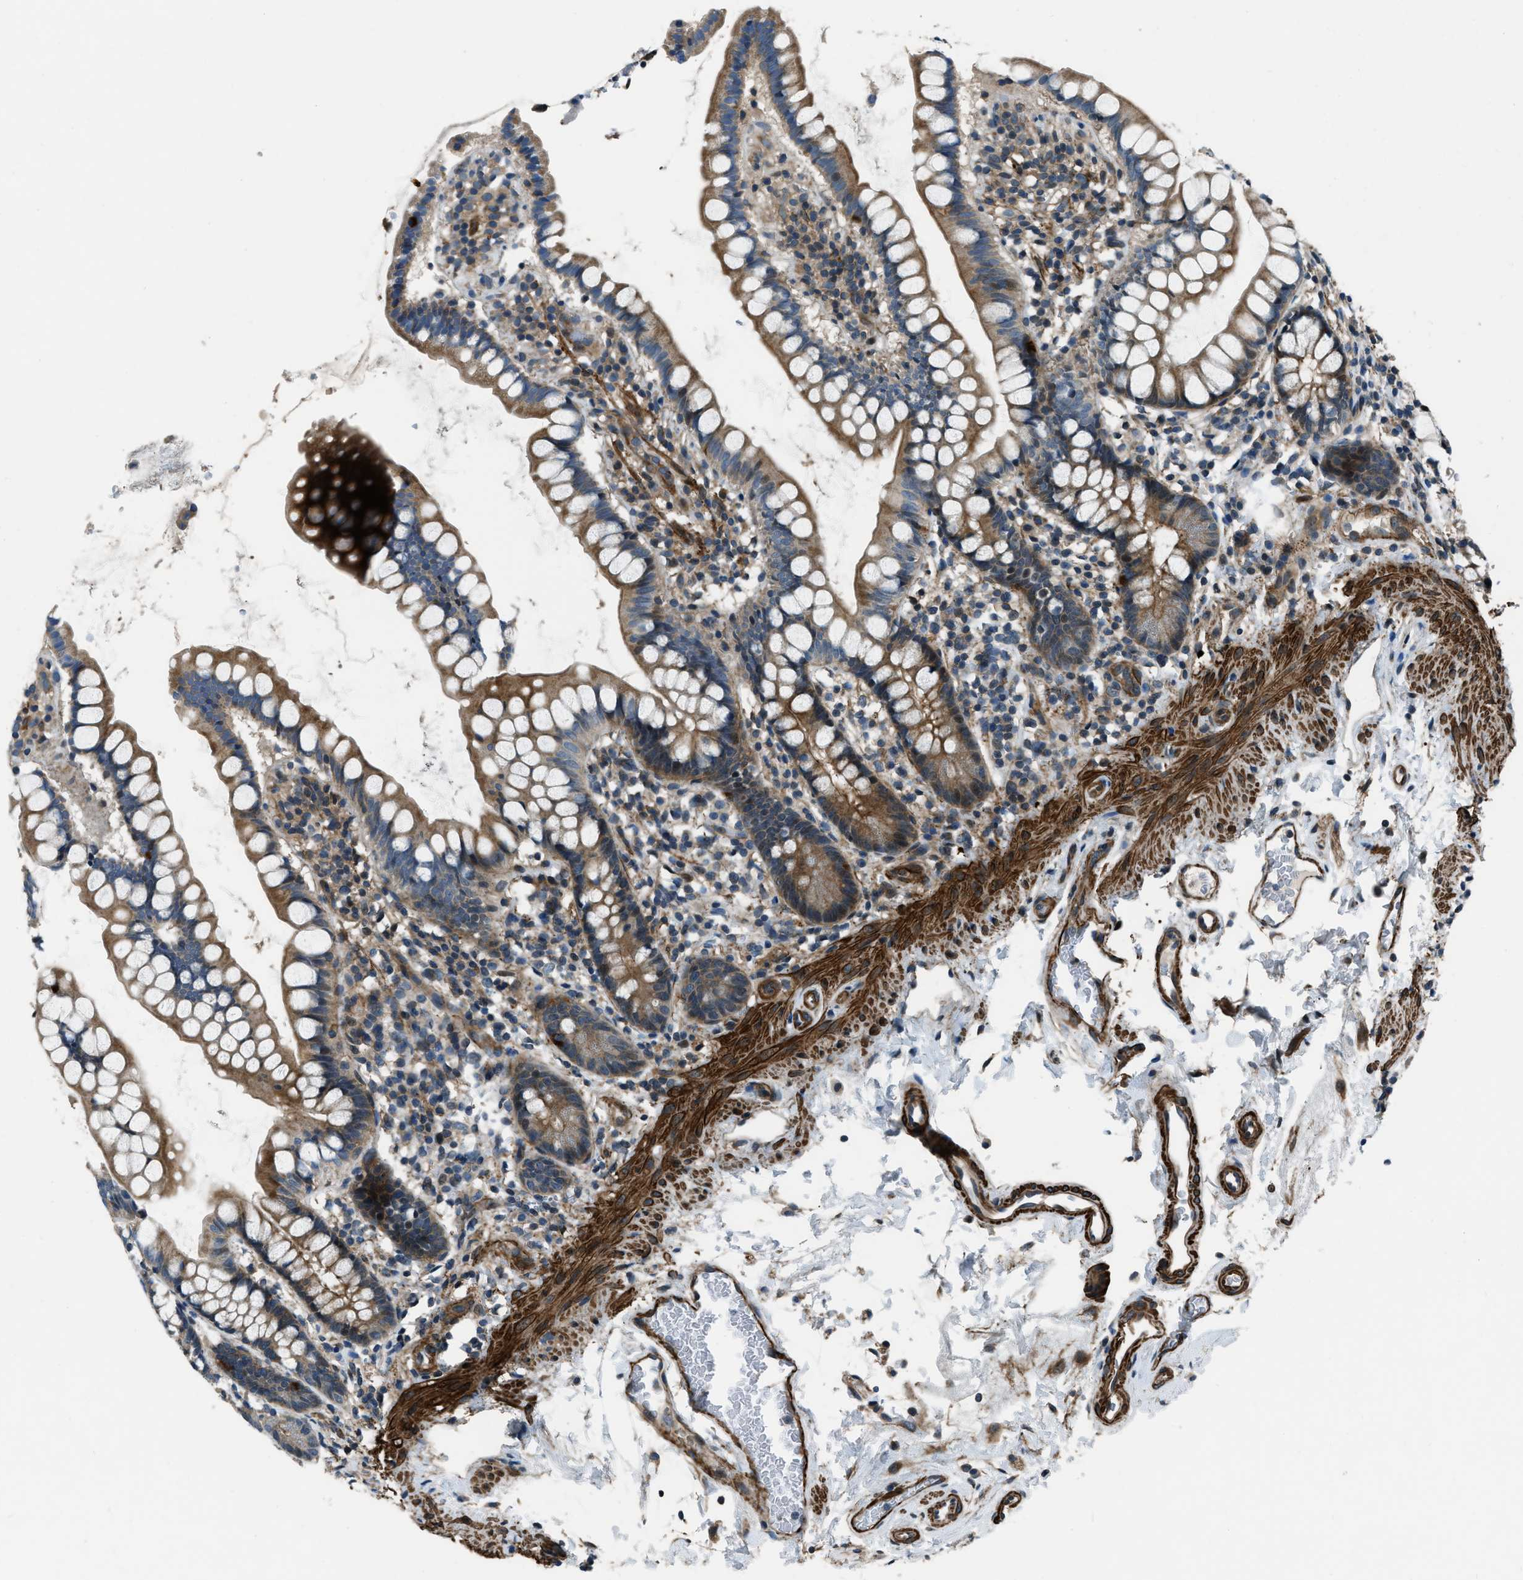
{"staining": {"intensity": "moderate", "quantity": ">75%", "location": "cytoplasmic/membranous"}, "tissue": "small intestine", "cell_type": "Glandular cells", "image_type": "normal", "snomed": [{"axis": "morphology", "description": "Normal tissue, NOS"}, {"axis": "topography", "description": "Small intestine"}], "caption": "An immunohistochemistry (IHC) image of normal tissue is shown. Protein staining in brown labels moderate cytoplasmic/membranous positivity in small intestine within glandular cells.", "gene": "NUDCD3", "patient": {"sex": "female", "age": 84}}